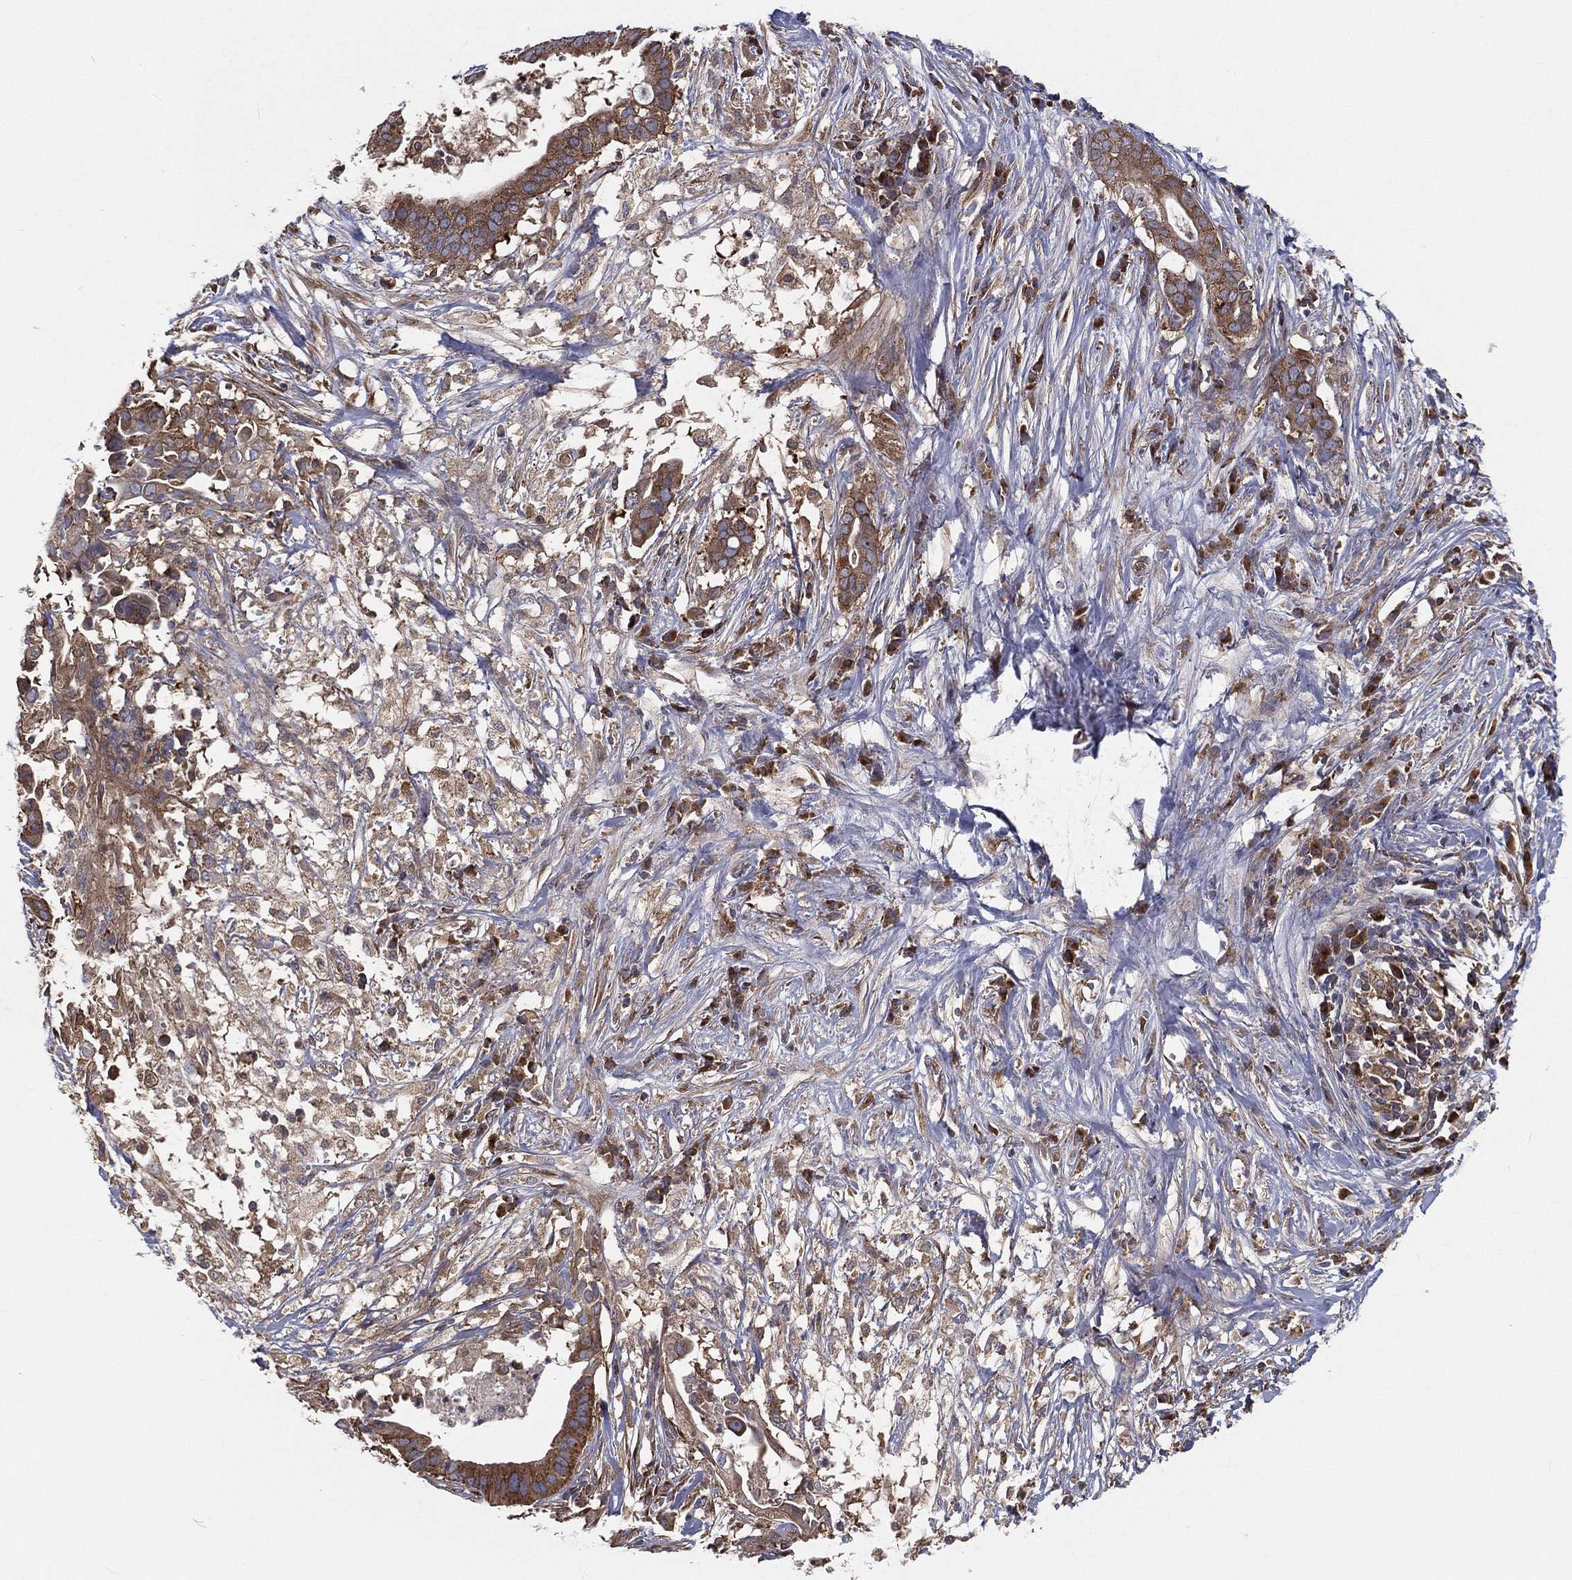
{"staining": {"intensity": "moderate", "quantity": ">75%", "location": "cytoplasmic/membranous"}, "tissue": "pancreatic cancer", "cell_type": "Tumor cells", "image_type": "cancer", "snomed": [{"axis": "morphology", "description": "Adenocarcinoma, NOS"}, {"axis": "topography", "description": "Pancreas"}], "caption": "Pancreatic adenocarcinoma stained for a protein (brown) displays moderate cytoplasmic/membranous positive positivity in approximately >75% of tumor cells.", "gene": "EIF2B5", "patient": {"sex": "male", "age": 61}}